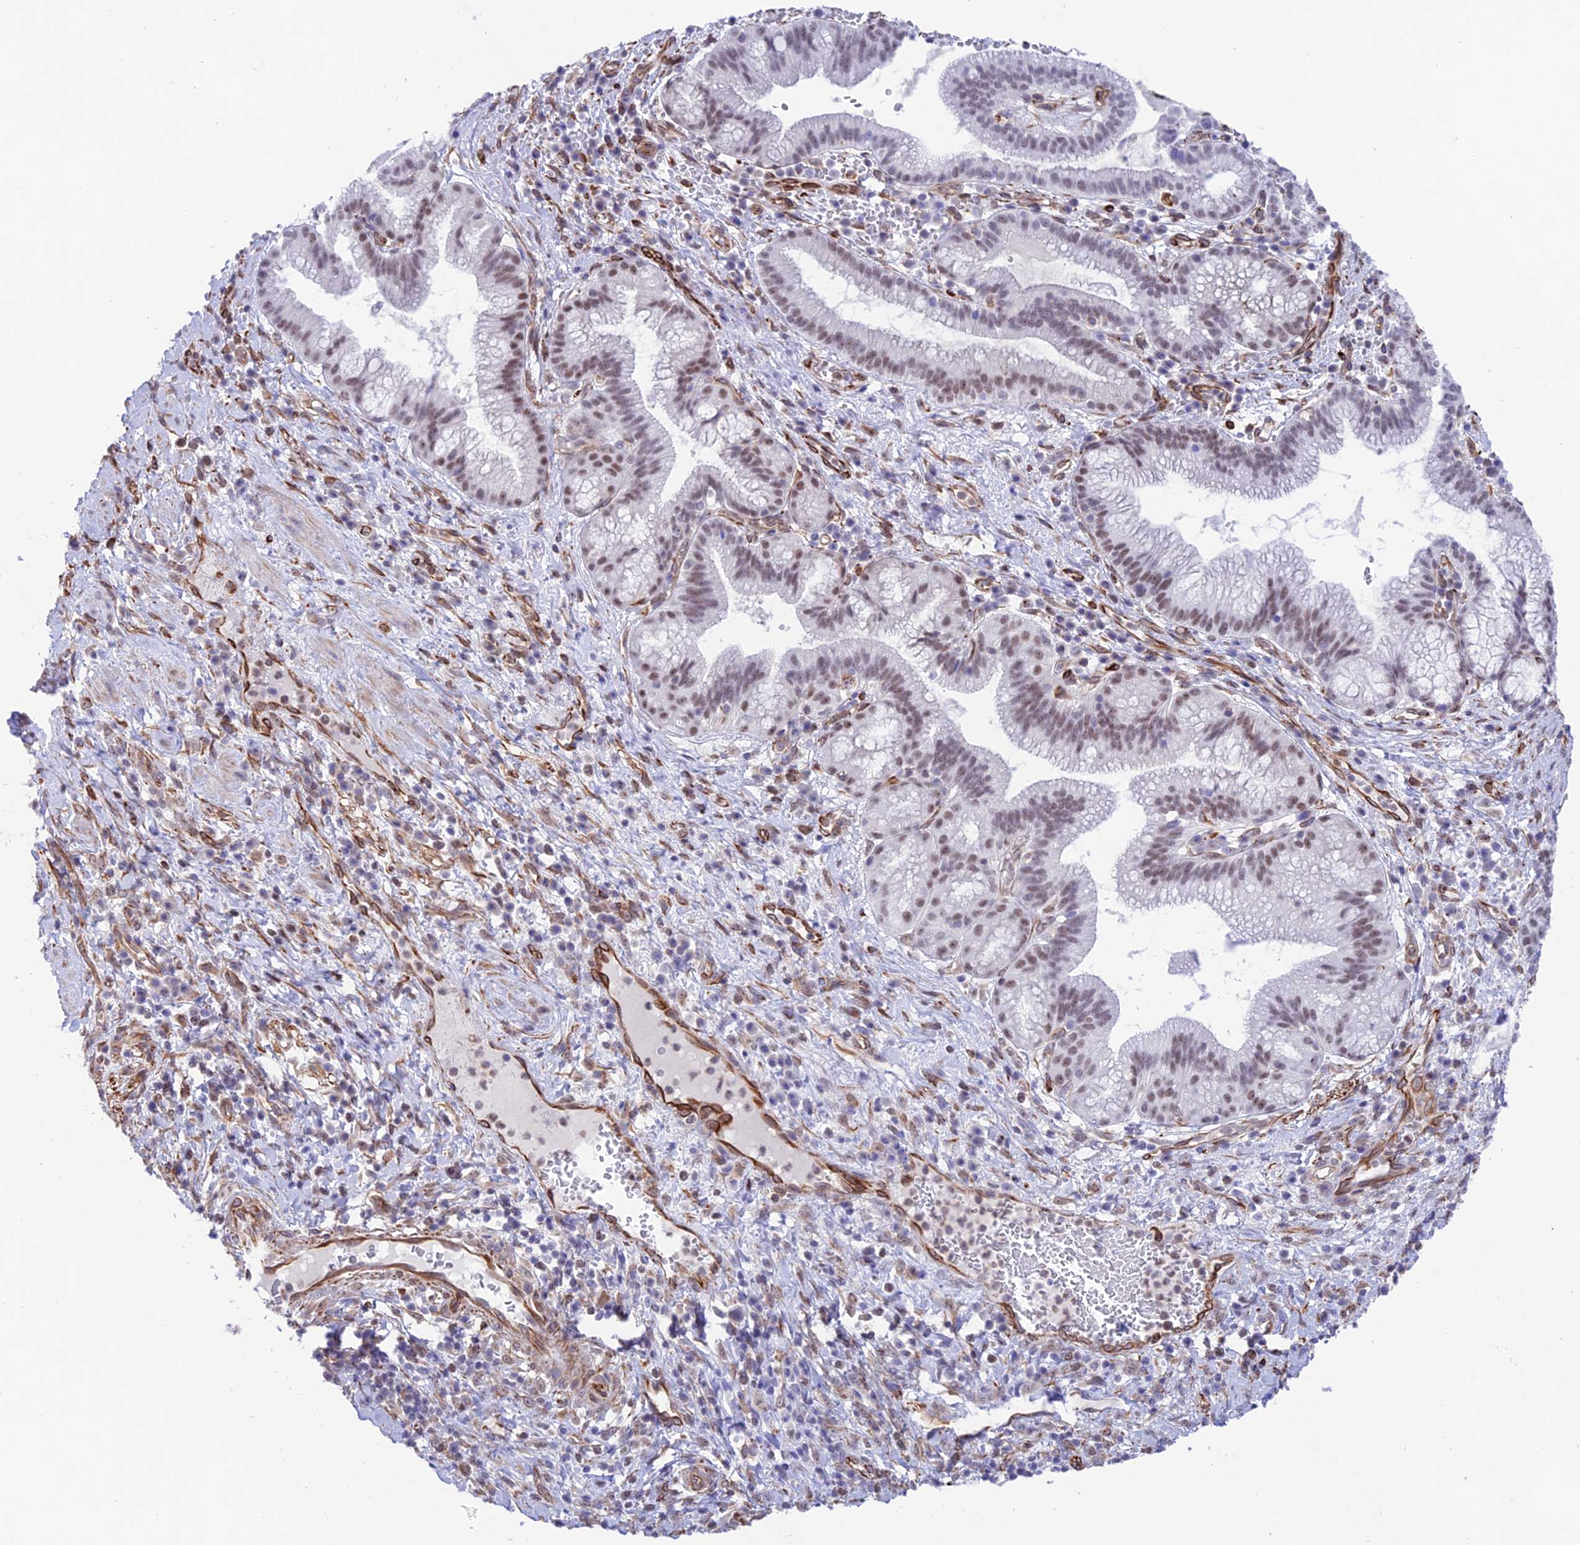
{"staining": {"intensity": "moderate", "quantity": "25%-75%", "location": "nuclear"}, "tissue": "pancreatic cancer", "cell_type": "Tumor cells", "image_type": "cancer", "snomed": [{"axis": "morphology", "description": "Adenocarcinoma, NOS"}, {"axis": "topography", "description": "Pancreas"}], "caption": "Immunohistochemistry image of neoplastic tissue: human pancreatic cancer stained using immunohistochemistry (IHC) demonstrates medium levels of moderate protein expression localized specifically in the nuclear of tumor cells, appearing as a nuclear brown color.", "gene": "ZNF652", "patient": {"sex": "male", "age": 72}}